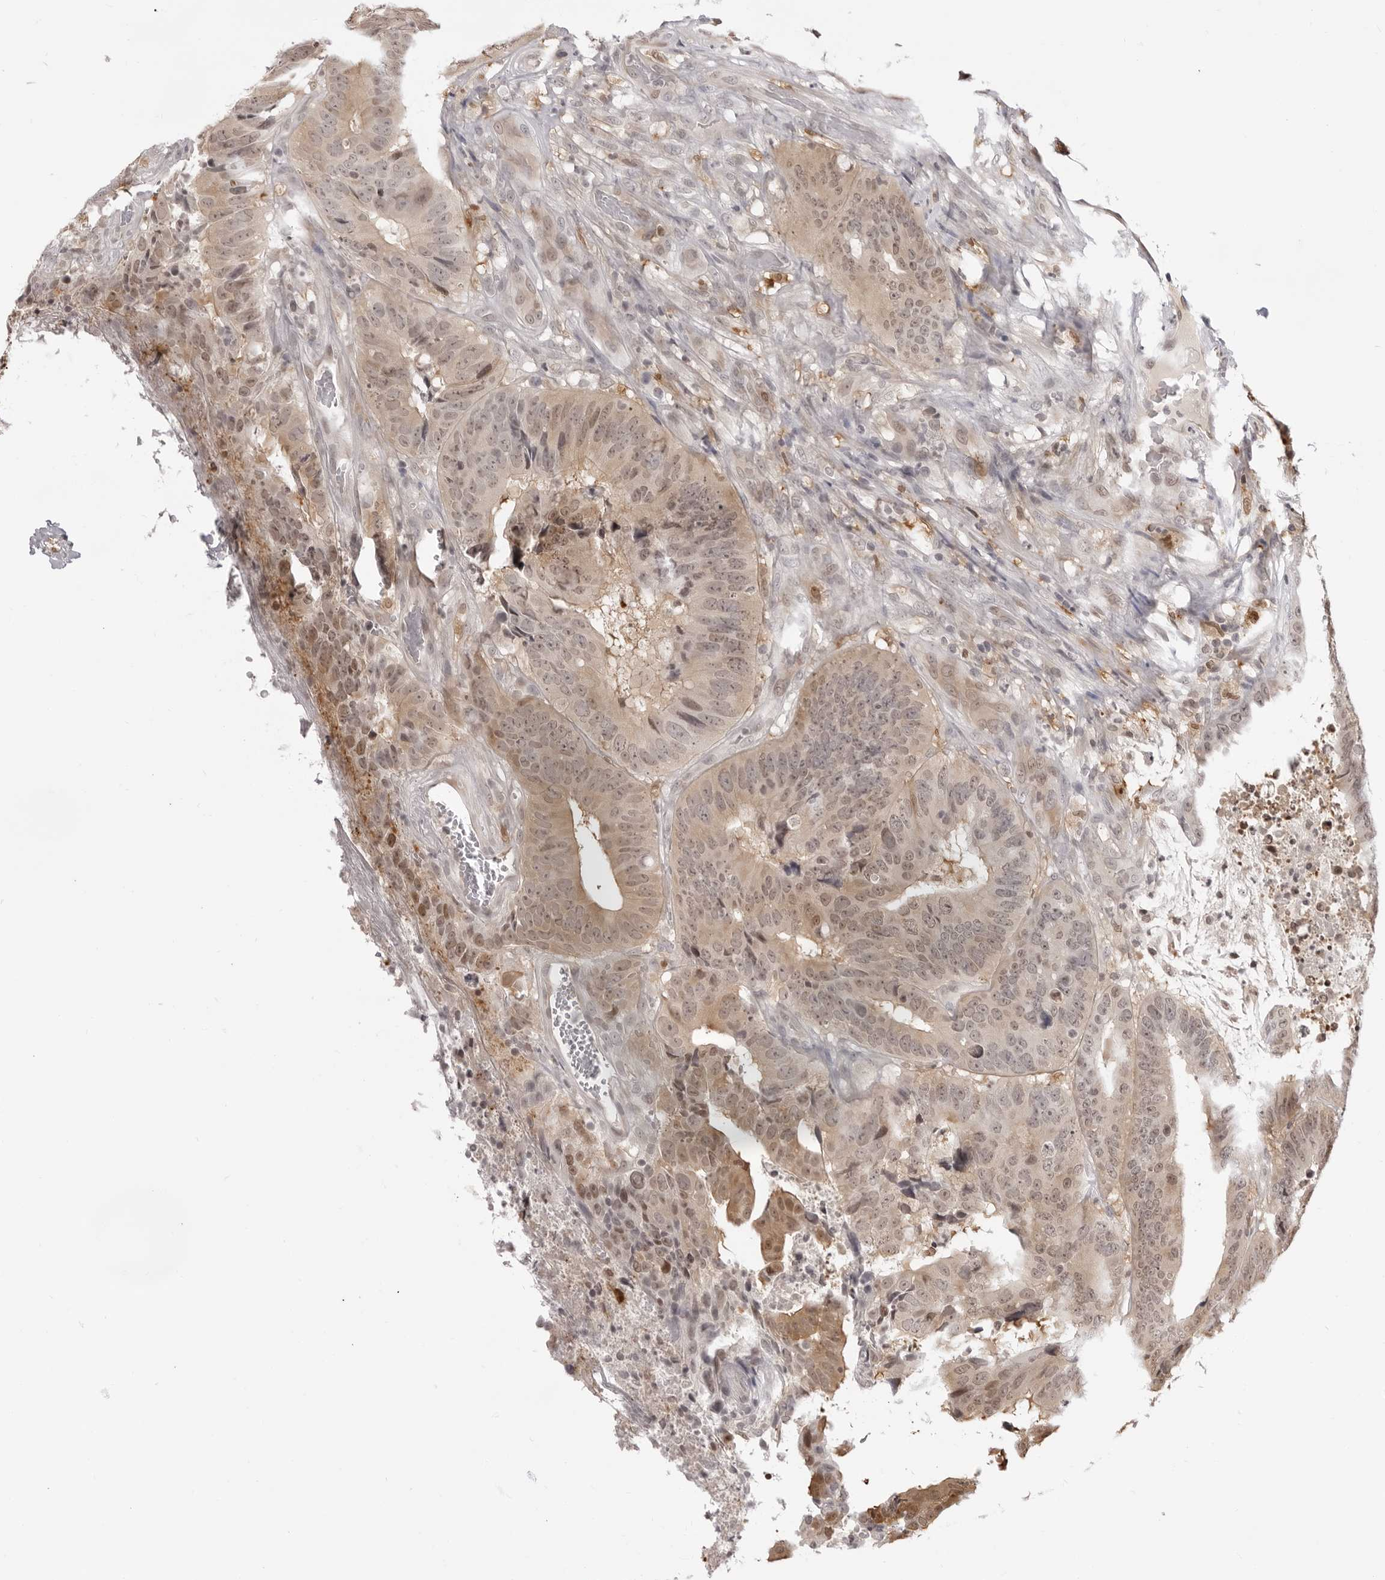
{"staining": {"intensity": "weak", "quantity": ">75%", "location": "nuclear"}, "tissue": "colorectal cancer", "cell_type": "Tumor cells", "image_type": "cancer", "snomed": [{"axis": "morphology", "description": "Adenocarcinoma, NOS"}, {"axis": "topography", "description": "Colon"}], "caption": "Immunohistochemistry of colorectal cancer (adenocarcinoma) shows low levels of weak nuclear positivity in approximately >75% of tumor cells.", "gene": "SRGAP2", "patient": {"sex": "male", "age": 83}}